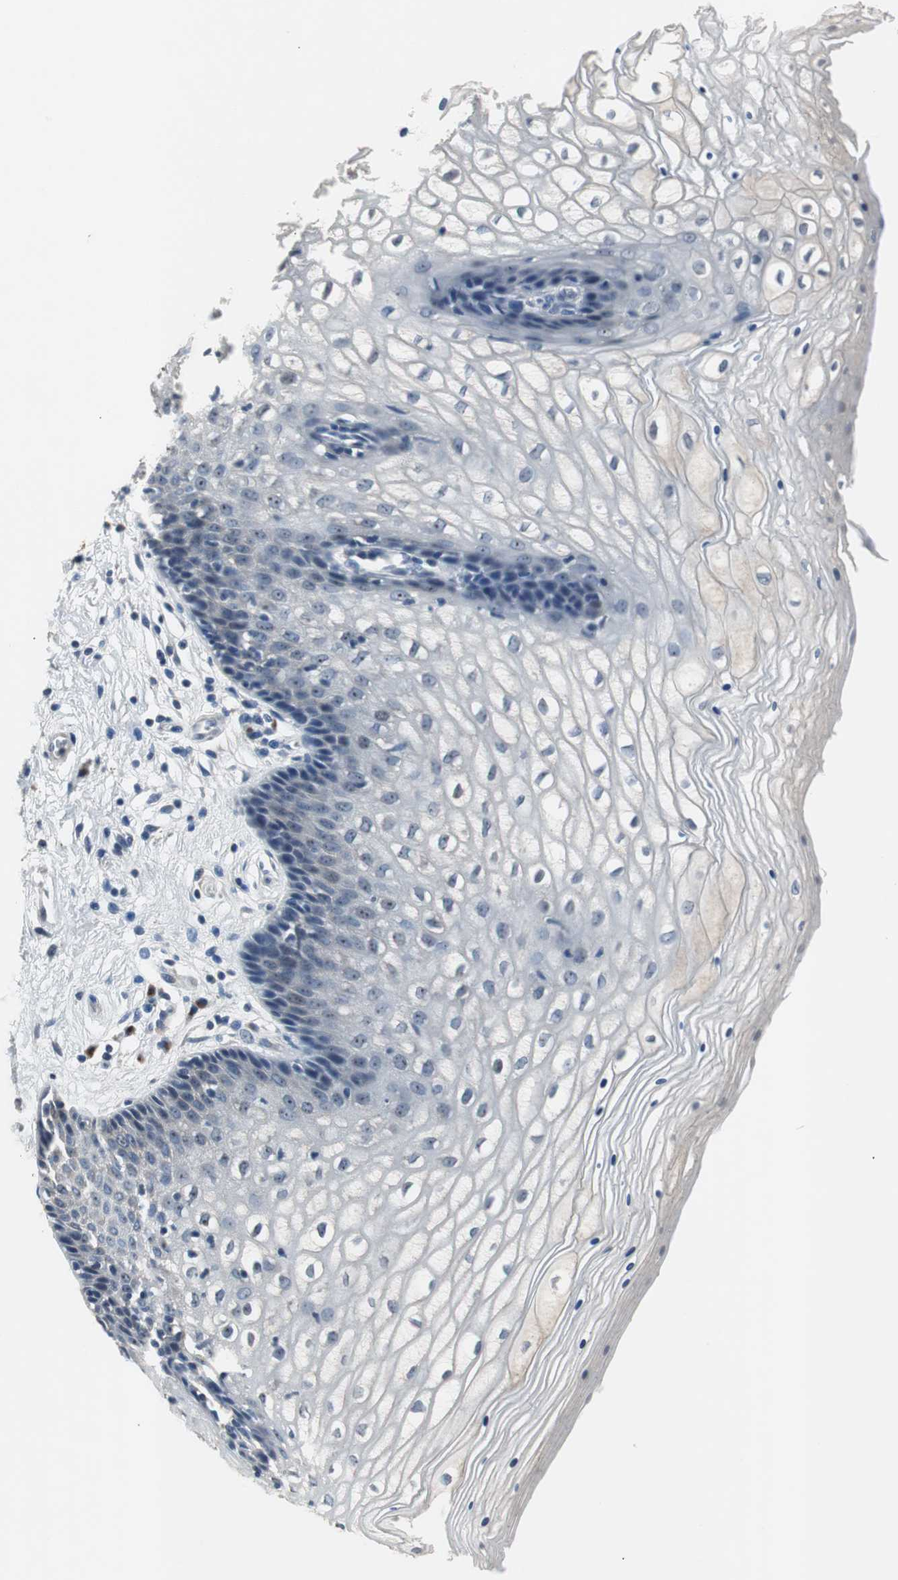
{"staining": {"intensity": "negative", "quantity": "none", "location": "none"}, "tissue": "vagina", "cell_type": "Squamous epithelial cells", "image_type": "normal", "snomed": [{"axis": "morphology", "description": "Normal tissue, NOS"}, {"axis": "topography", "description": "Vagina"}], "caption": "This is an immunohistochemistry (IHC) photomicrograph of unremarkable vagina. There is no expression in squamous epithelial cells.", "gene": "PCYT1B", "patient": {"sex": "female", "age": 34}}